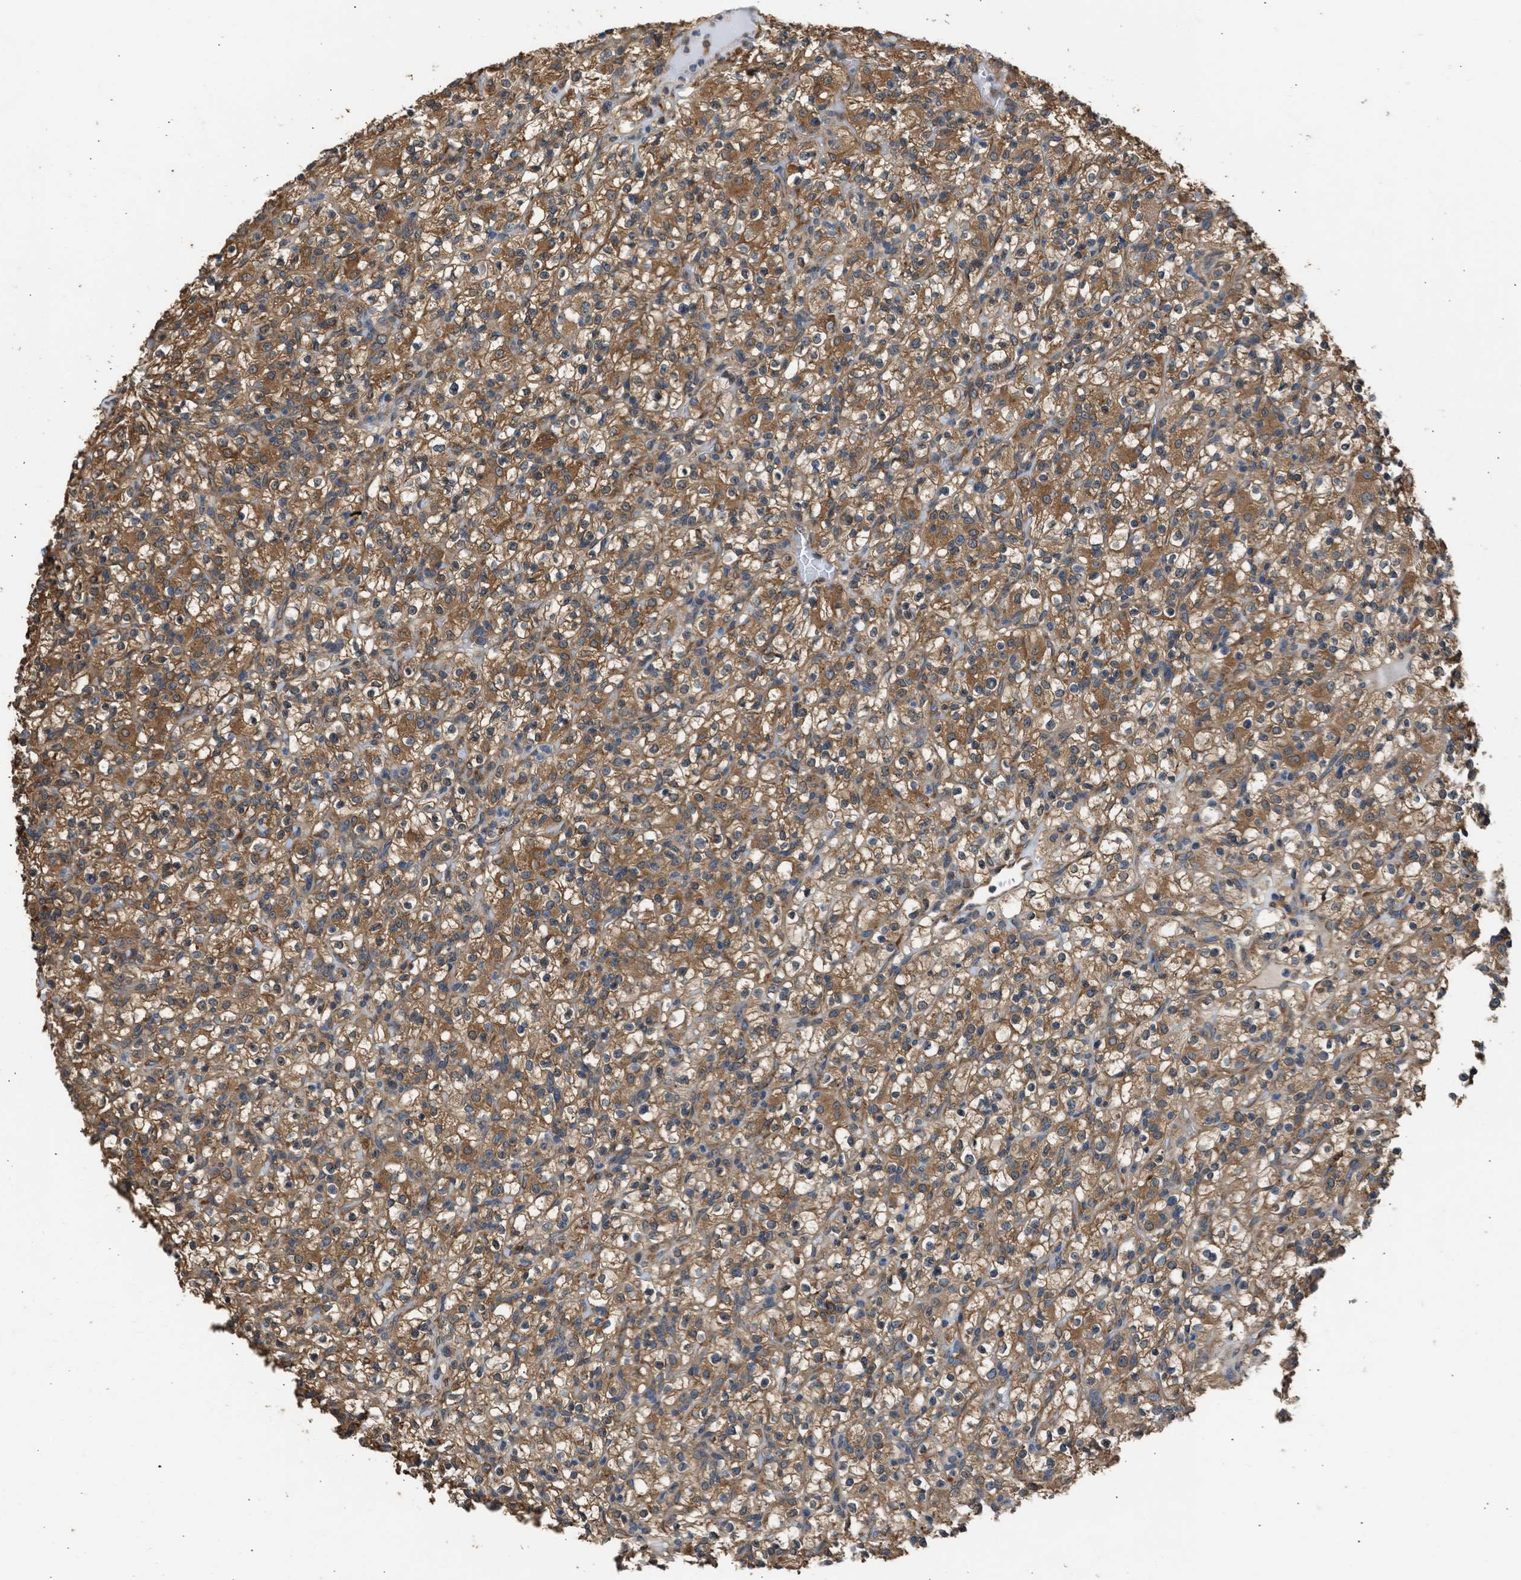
{"staining": {"intensity": "moderate", "quantity": ">75%", "location": "cytoplasmic/membranous"}, "tissue": "renal cancer", "cell_type": "Tumor cells", "image_type": "cancer", "snomed": [{"axis": "morphology", "description": "Normal tissue, NOS"}, {"axis": "morphology", "description": "Adenocarcinoma, NOS"}, {"axis": "topography", "description": "Kidney"}], "caption": "An image showing moderate cytoplasmic/membranous expression in approximately >75% of tumor cells in renal cancer (adenocarcinoma), as visualized by brown immunohistochemical staining.", "gene": "SLC36A4", "patient": {"sex": "female", "age": 72}}